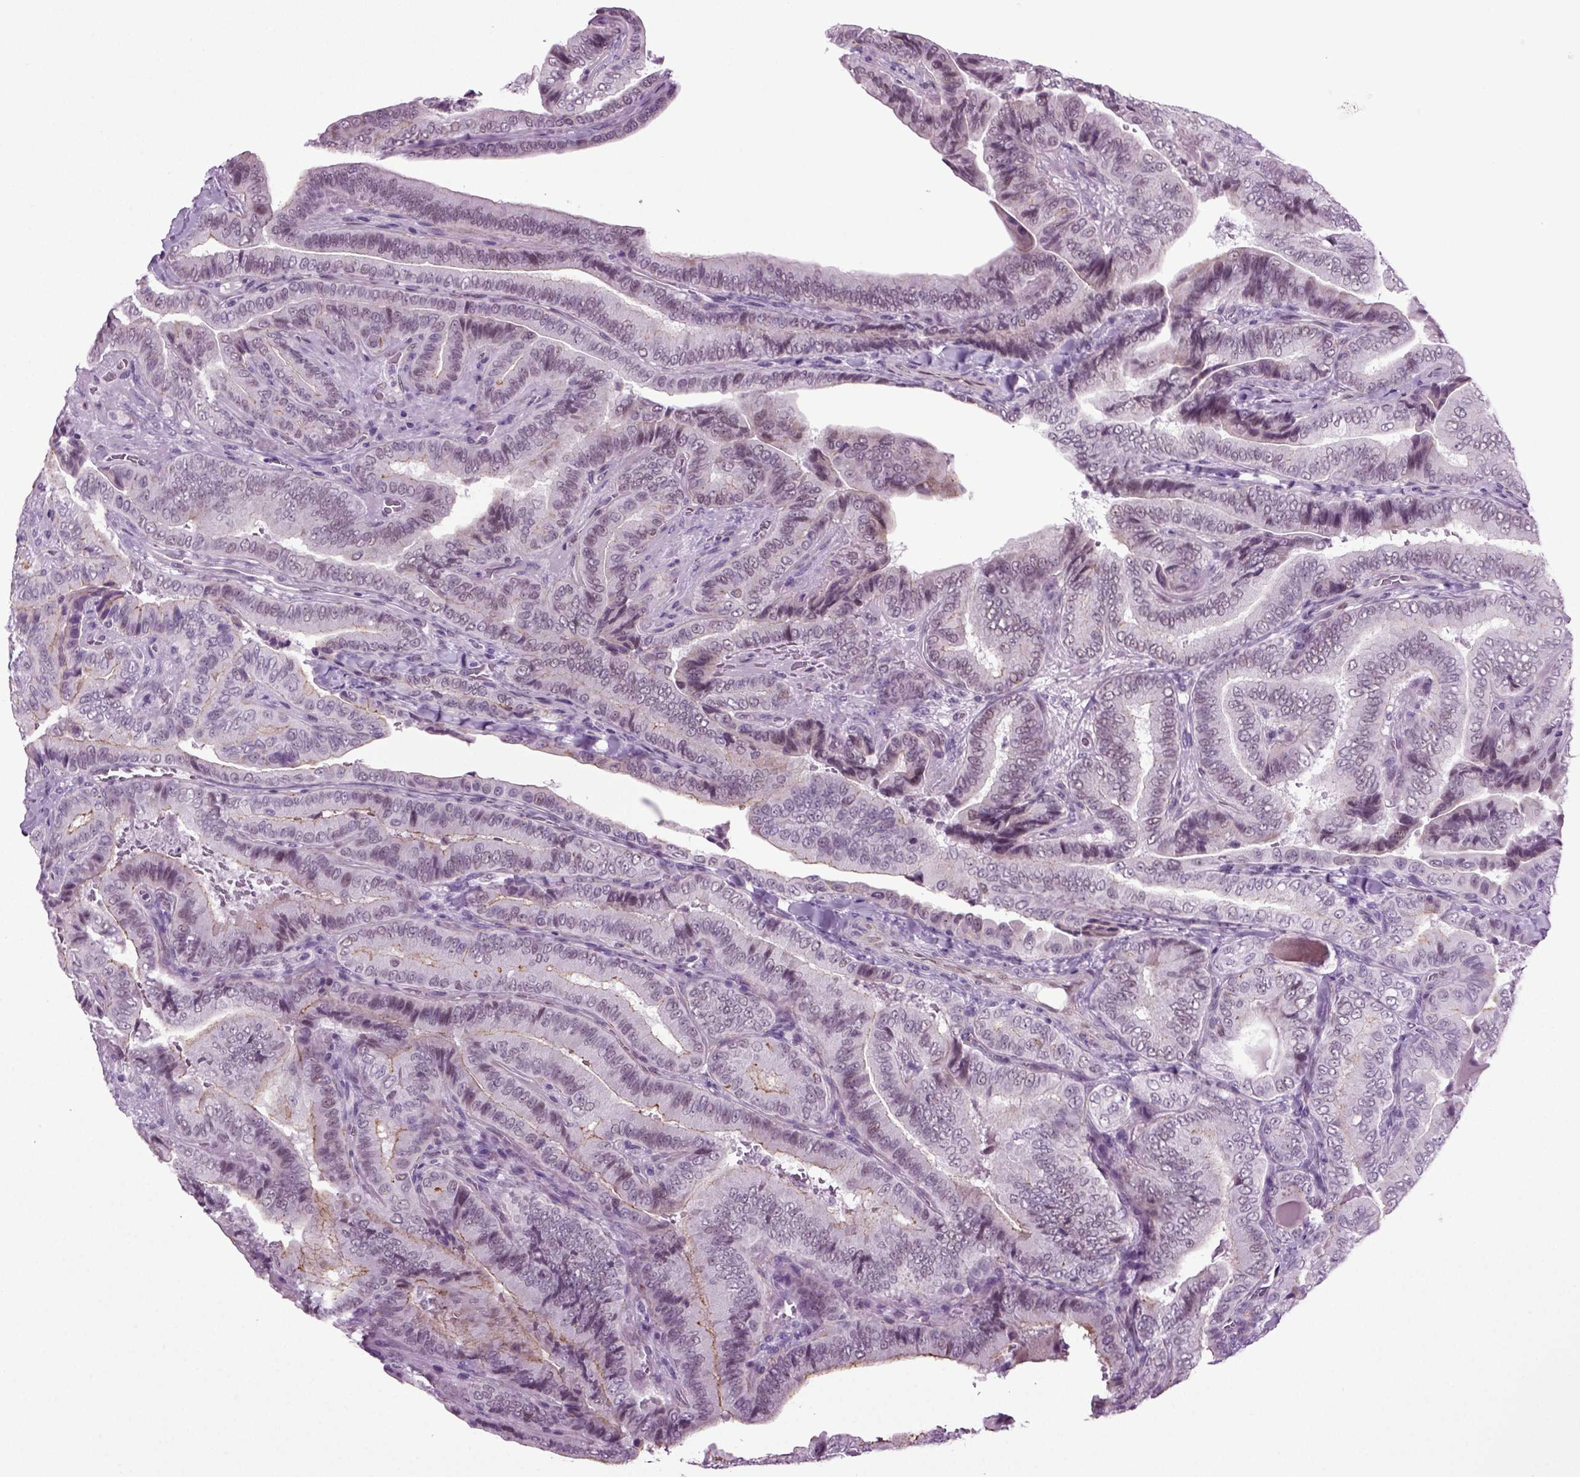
{"staining": {"intensity": "moderate", "quantity": "<25%", "location": "cytoplasmic/membranous"}, "tissue": "thyroid cancer", "cell_type": "Tumor cells", "image_type": "cancer", "snomed": [{"axis": "morphology", "description": "Papillary adenocarcinoma, NOS"}, {"axis": "topography", "description": "Thyroid gland"}], "caption": "This image displays immunohistochemistry (IHC) staining of thyroid cancer, with low moderate cytoplasmic/membranous staining in about <25% of tumor cells.", "gene": "RFX3", "patient": {"sex": "male", "age": 61}}